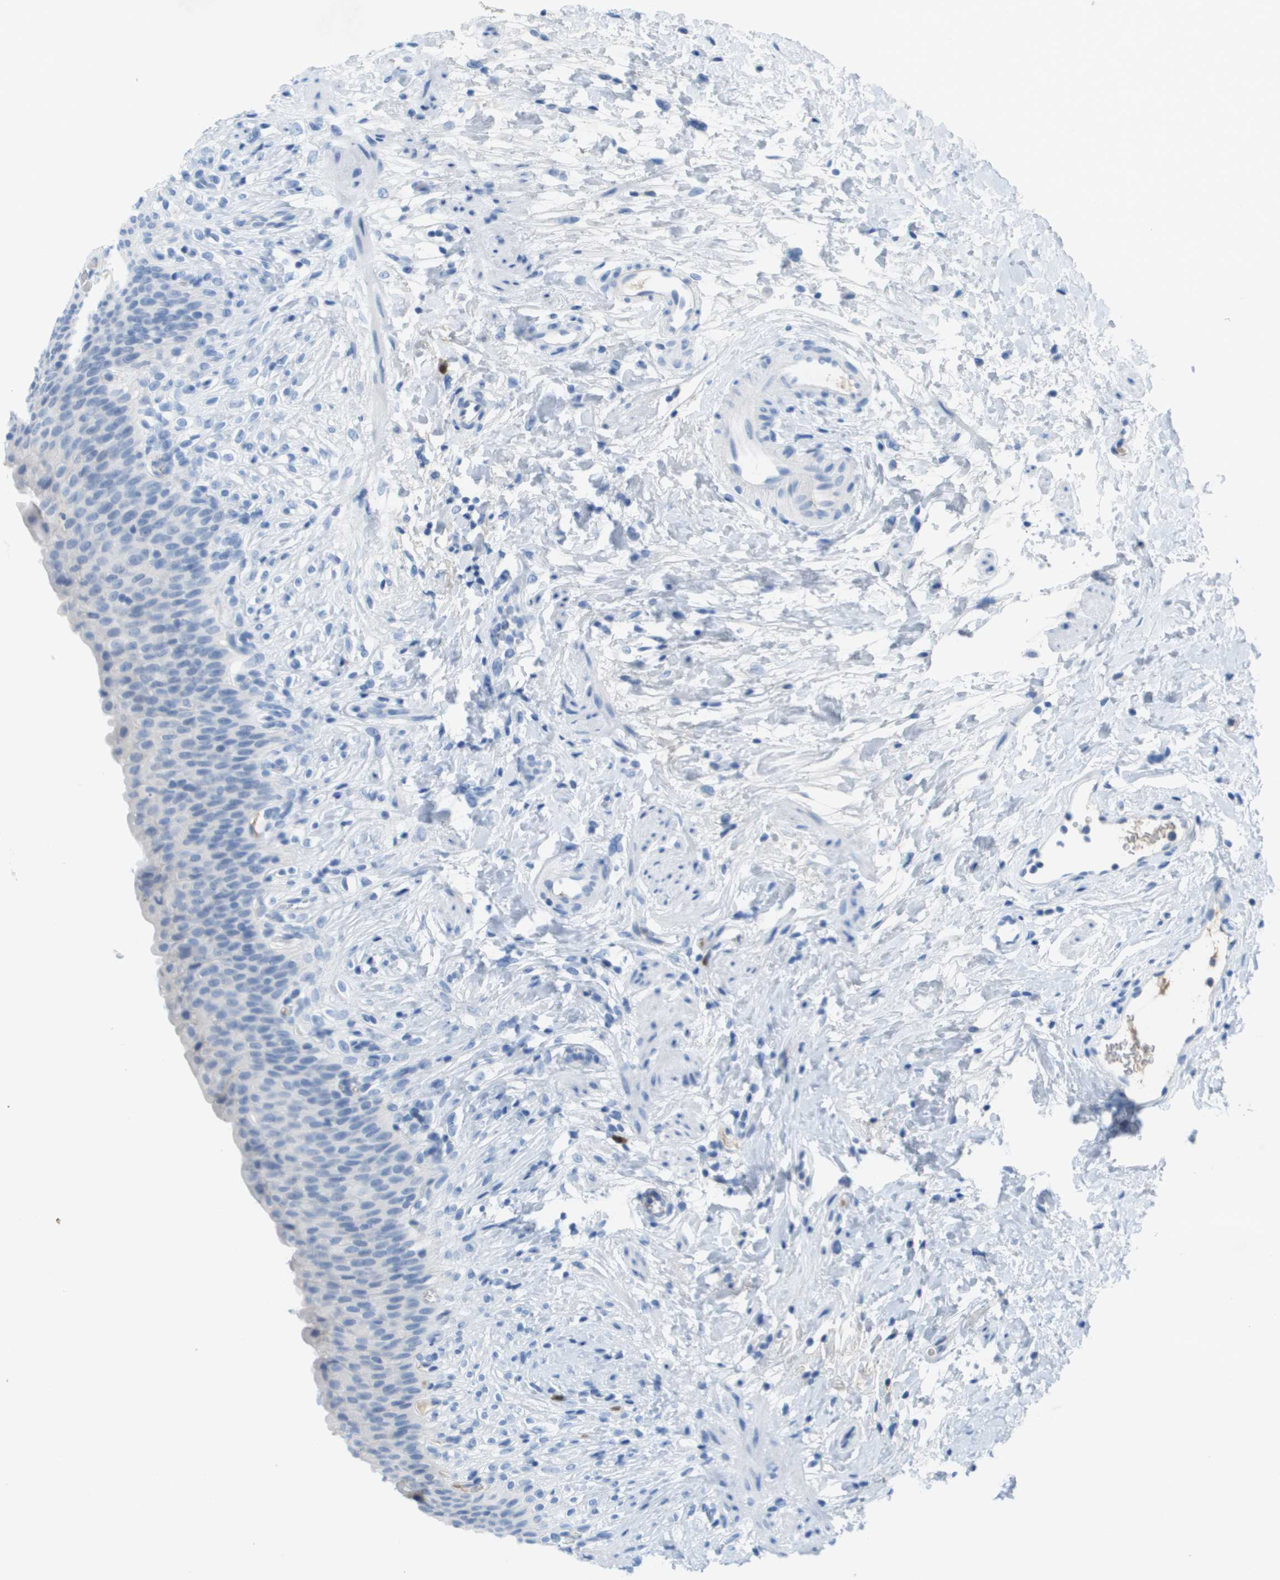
{"staining": {"intensity": "negative", "quantity": "none", "location": "none"}, "tissue": "urinary bladder", "cell_type": "Urothelial cells", "image_type": "normal", "snomed": [{"axis": "morphology", "description": "Normal tissue, NOS"}, {"axis": "topography", "description": "Urinary bladder"}], "caption": "IHC of unremarkable human urinary bladder shows no staining in urothelial cells. Brightfield microscopy of immunohistochemistry (IHC) stained with DAB (brown) and hematoxylin (blue), captured at high magnification.", "gene": "GPR18", "patient": {"sex": "female", "age": 79}}